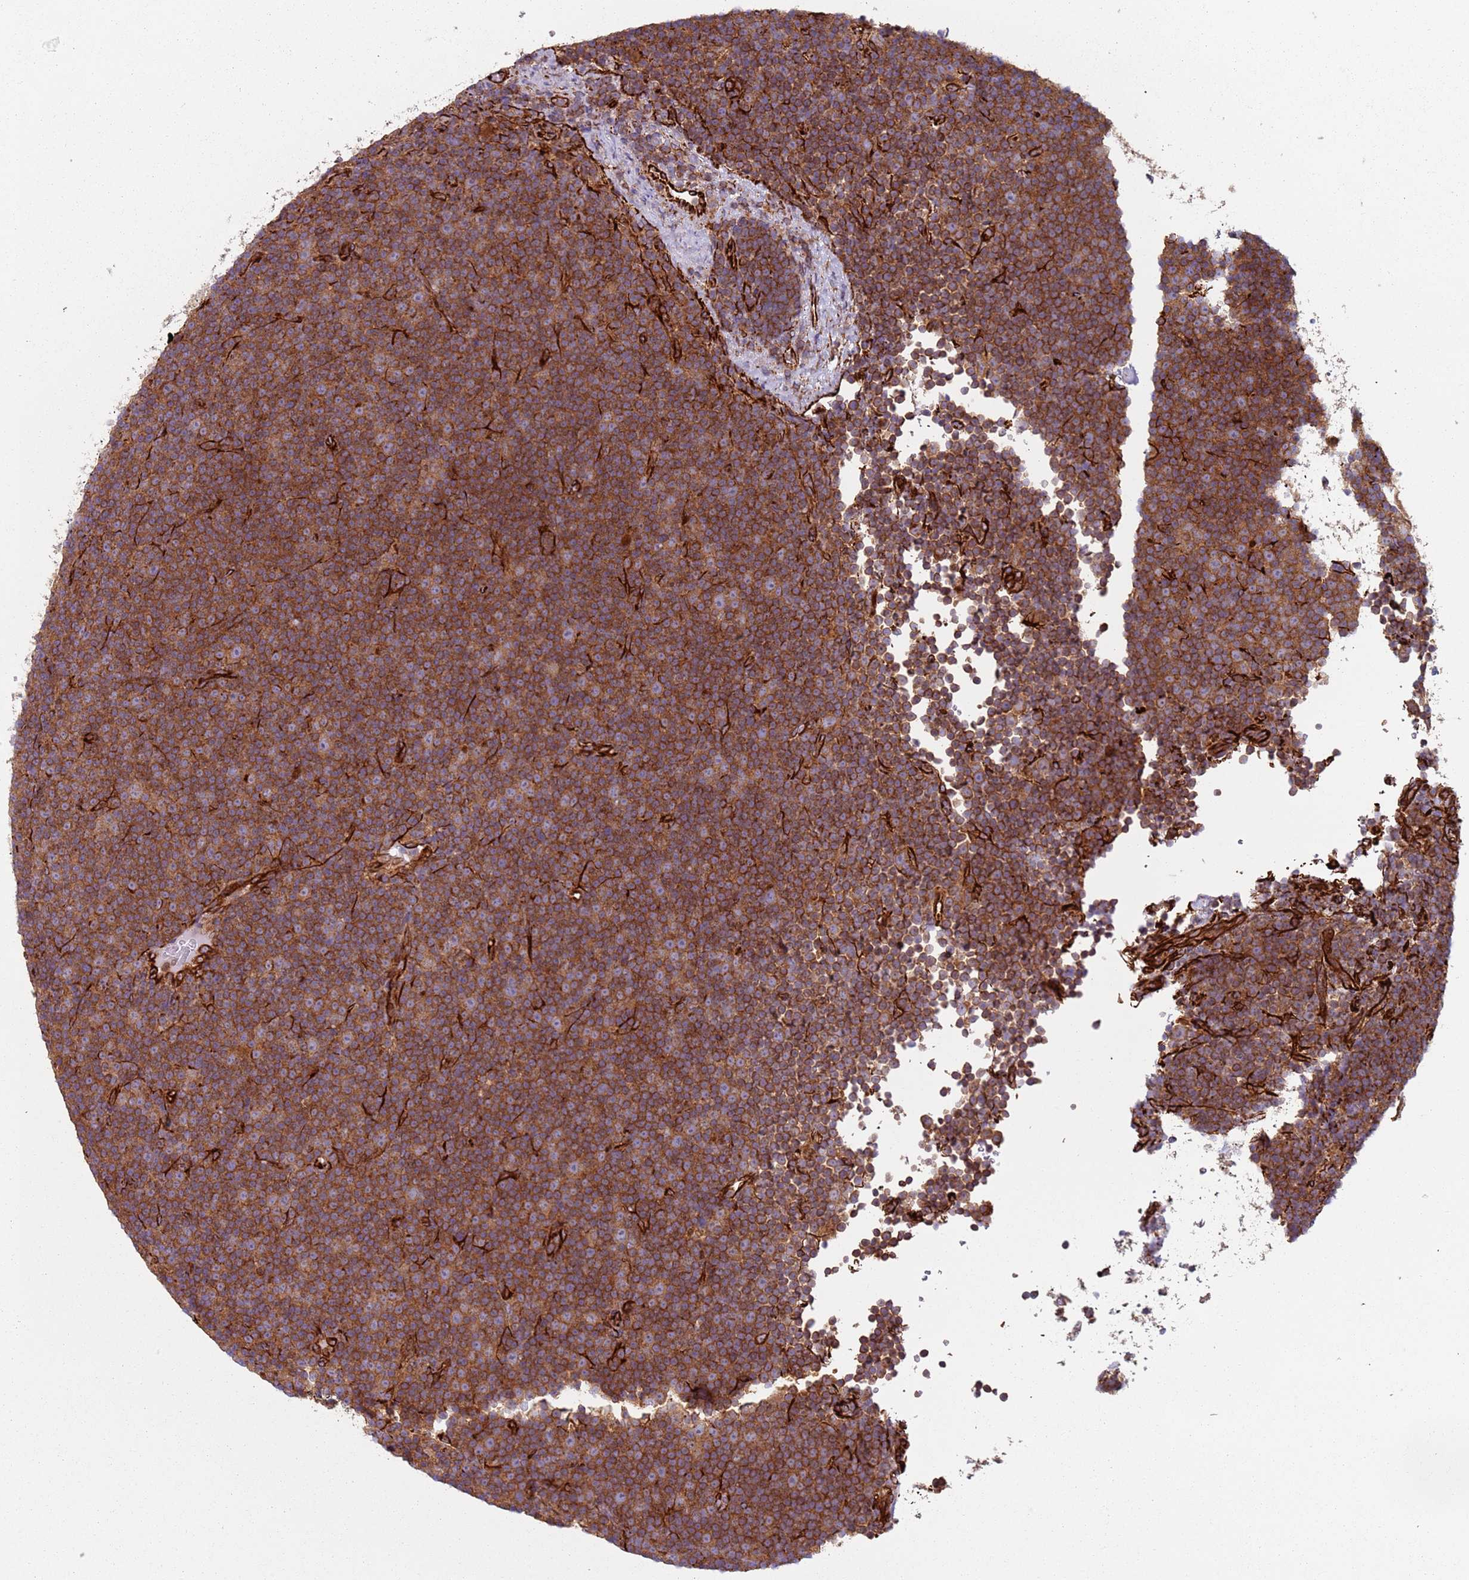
{"staining": {"intensity": "strong", "quantity": ">75%", "location": "cytoplasmic/membranous"}, "tissue": "lymphoma", "cell_type": "Tumor cells", "image_type": "cancer", "snomed": [{"axis": "morphology", "description": "Malignant lymphoma, non-Hodgkin's type, Low grade"}, {"axis": "topography", "description": "Lymph node"}], "caption": "Immunohistochemistry (IHC) (DAB) staining of lymphoma demonstrates strong cytoplasmic/membranous protein expression in approximately >75% of tumor cells.", "gene": "SNAPIN", "patient": {"sex": "female", "age": 67}}